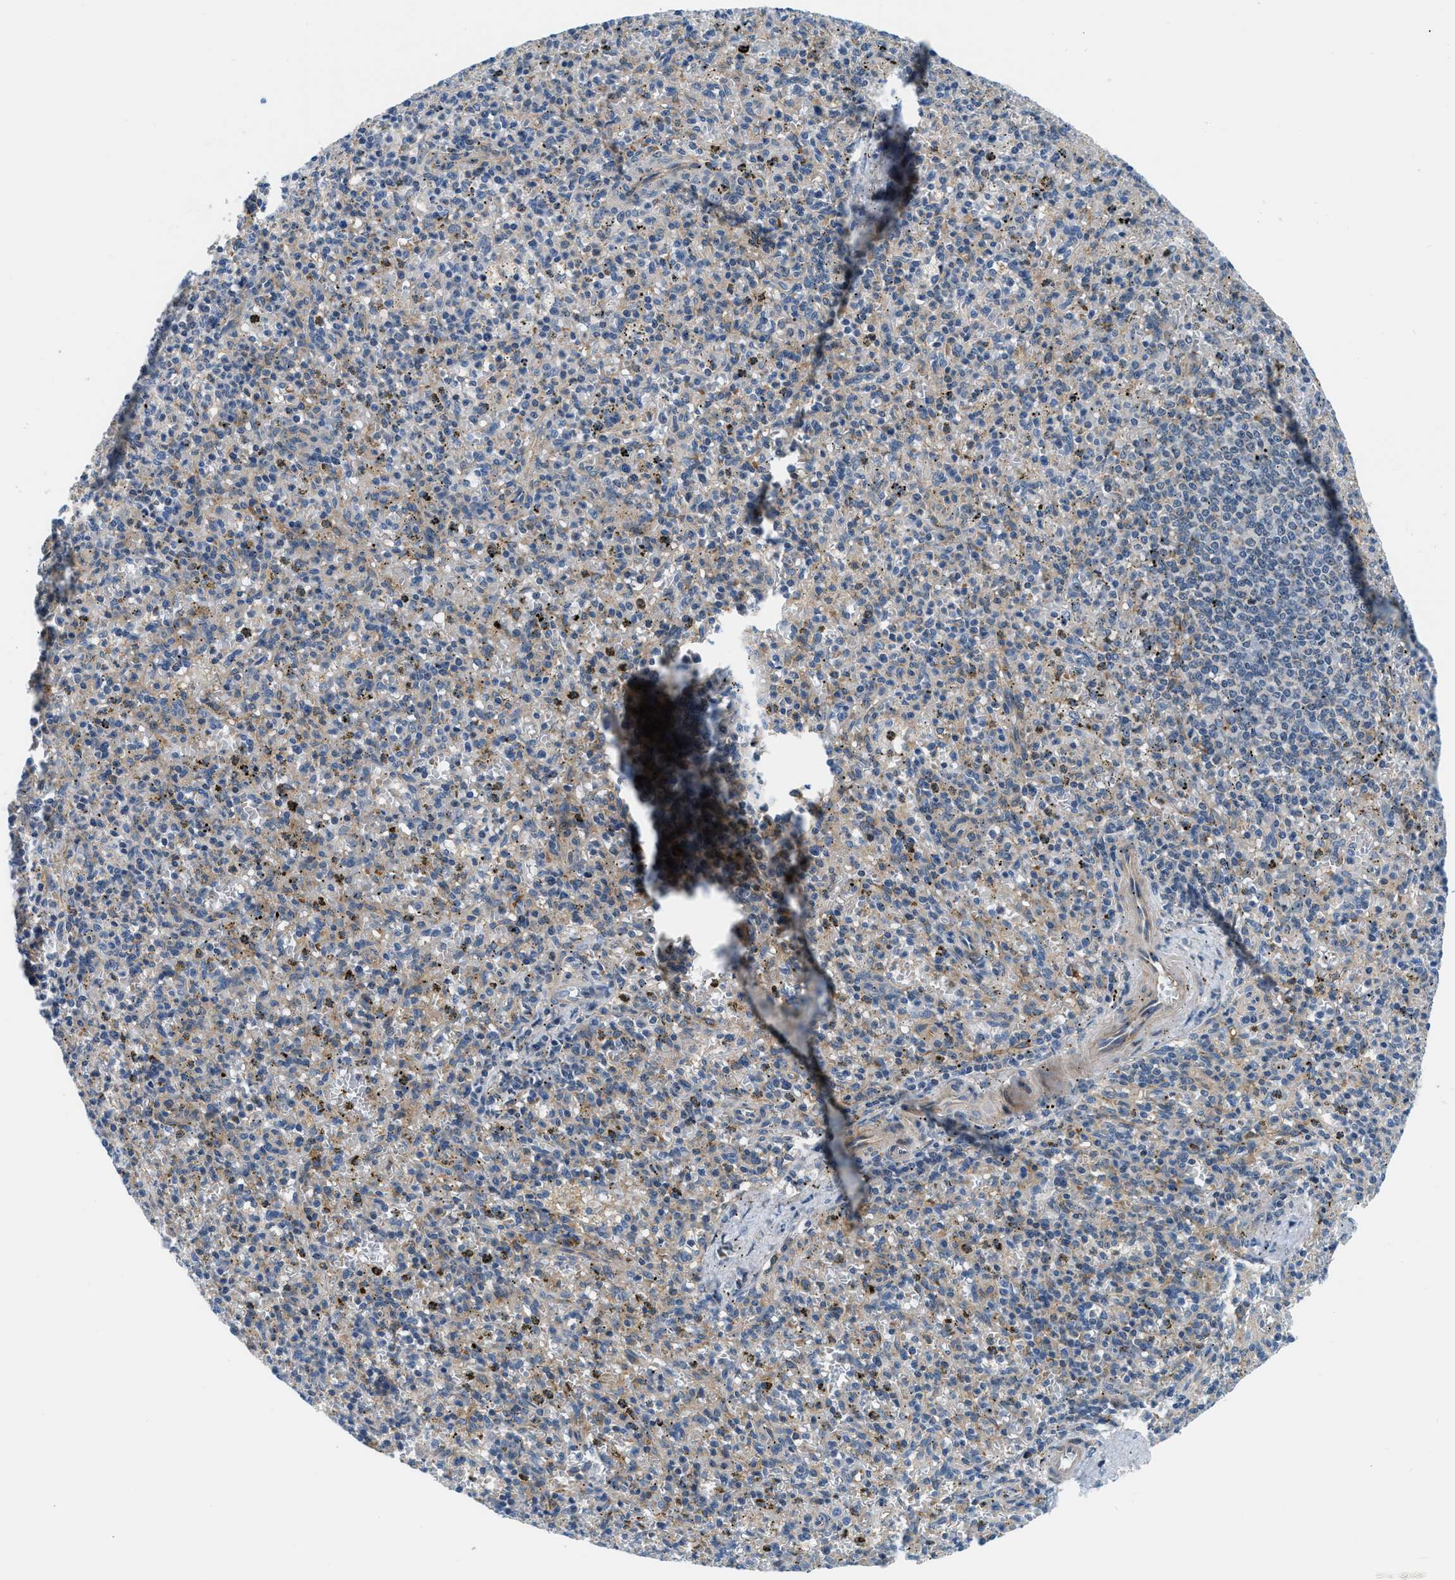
{"staining": {"intensity": "weak", "quantity": ">75%", "location": "cytoplasmic/membranous"}, "tissue": "spleen", "cell_type": "Cells in red pulp", "image_type": "normal", "snomed": [{"axis": "morphology", "description": "Normal tissue, NOS"}, {"axis": "topography", "description": "Spleen"}], "caption": "Weak cytoplasmic/membranous expression is present in about >75% of cells in red pulp in unremarkable spleen.", "gene": "LPIN2", "patient": {"sex": "male", "age": 72}}